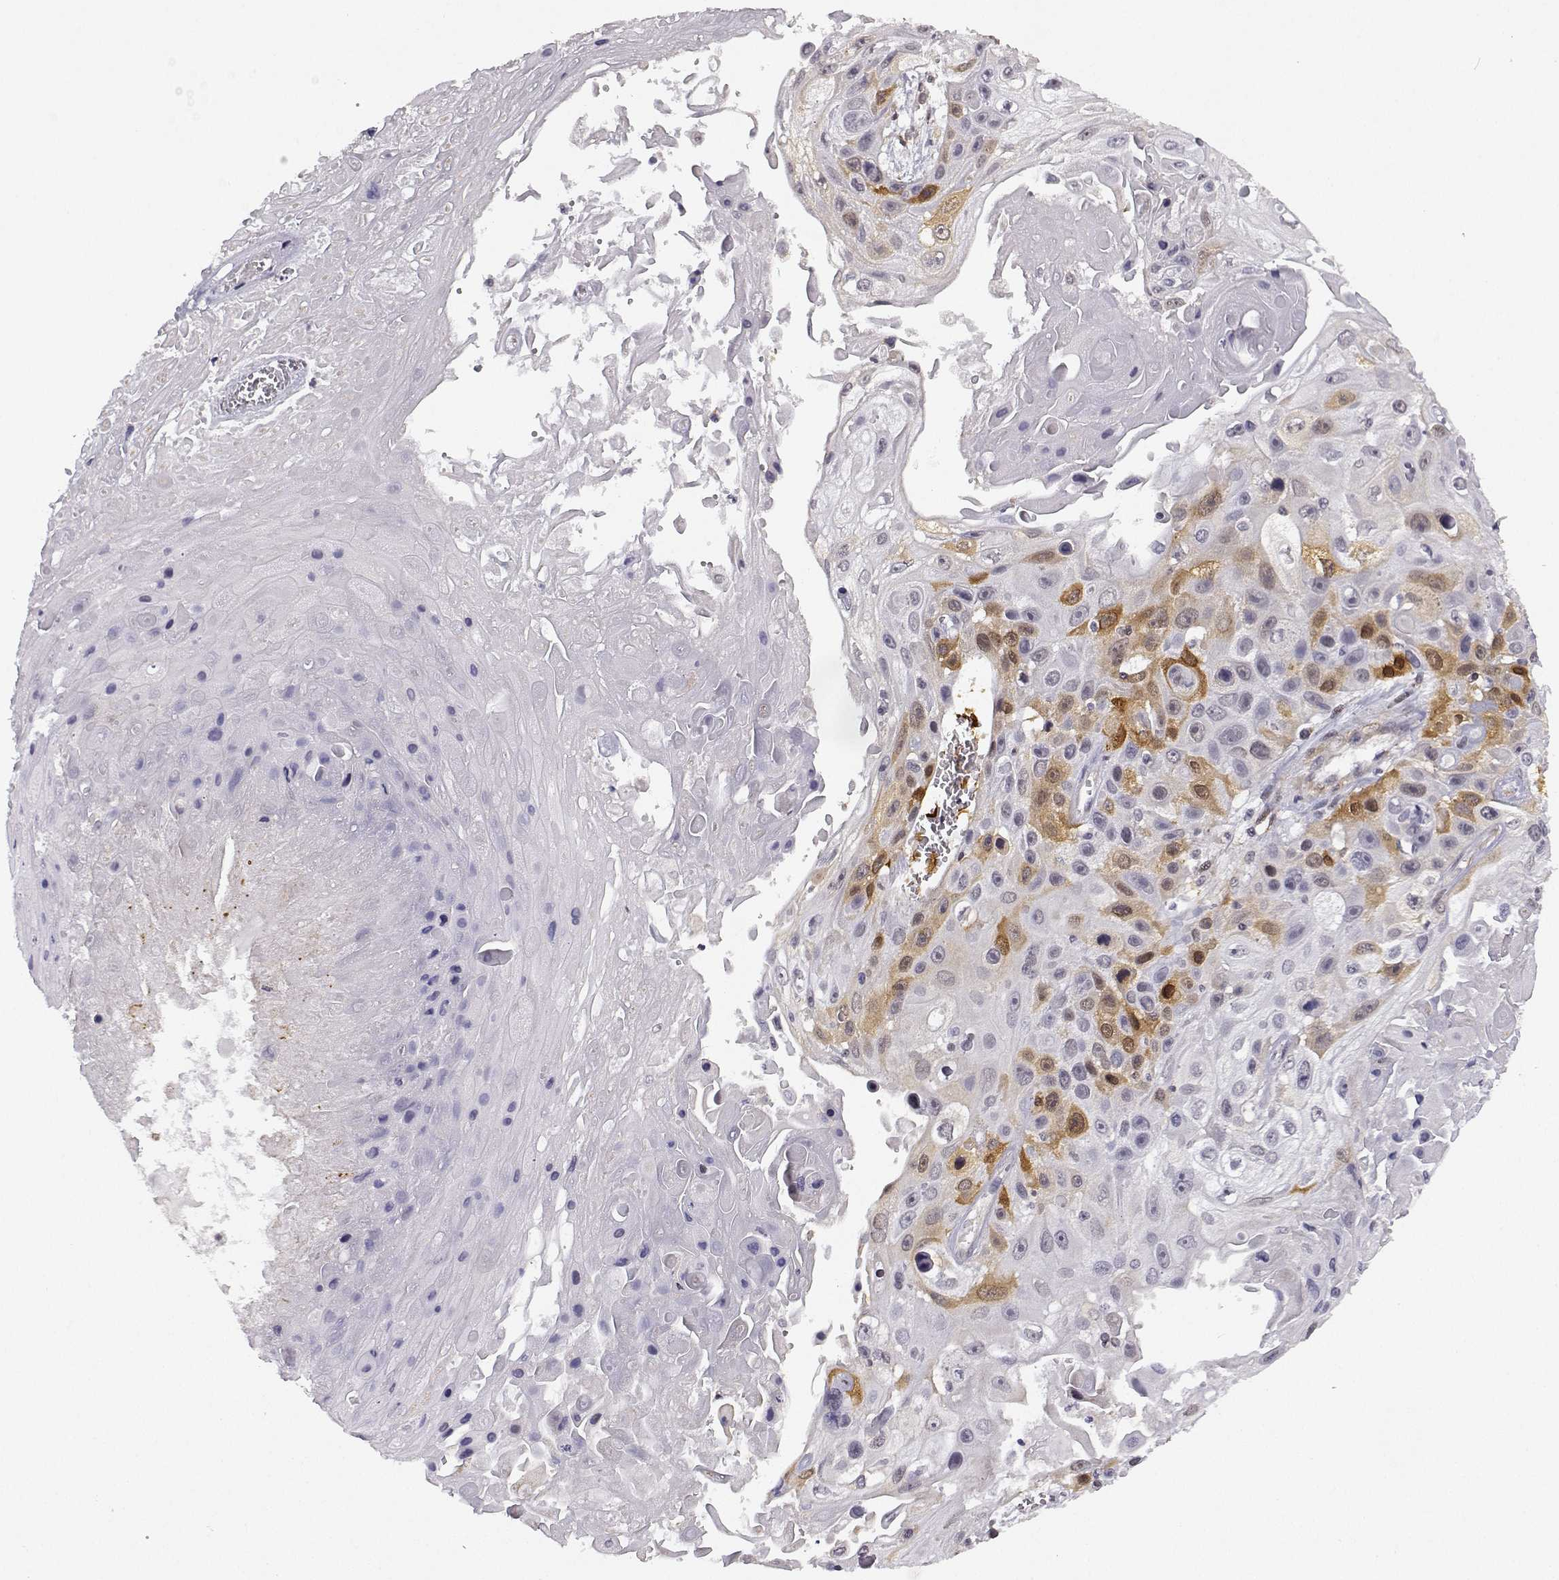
{"staining": {"intensity": "moderate", "quantity": "<25%", "location": "cytoplasmic/membranous"}, "tissue": "skin cancer", "cell_type": "Tumor cells", "image_type": "cancer", "snomed": [{"axis": "morphology", "description": "Squamous cell carcinoma, NOS"}, {"axis": "topography", "description": "Skin"}], "caption": "Protein staining of skin squamous cell carcinoma tissue displays moderate cytoplasmic/membranous positivity in about <25% of tumor cells.", "gene": "PHGDH", "patient": {"sex": "male", "age": 82}}